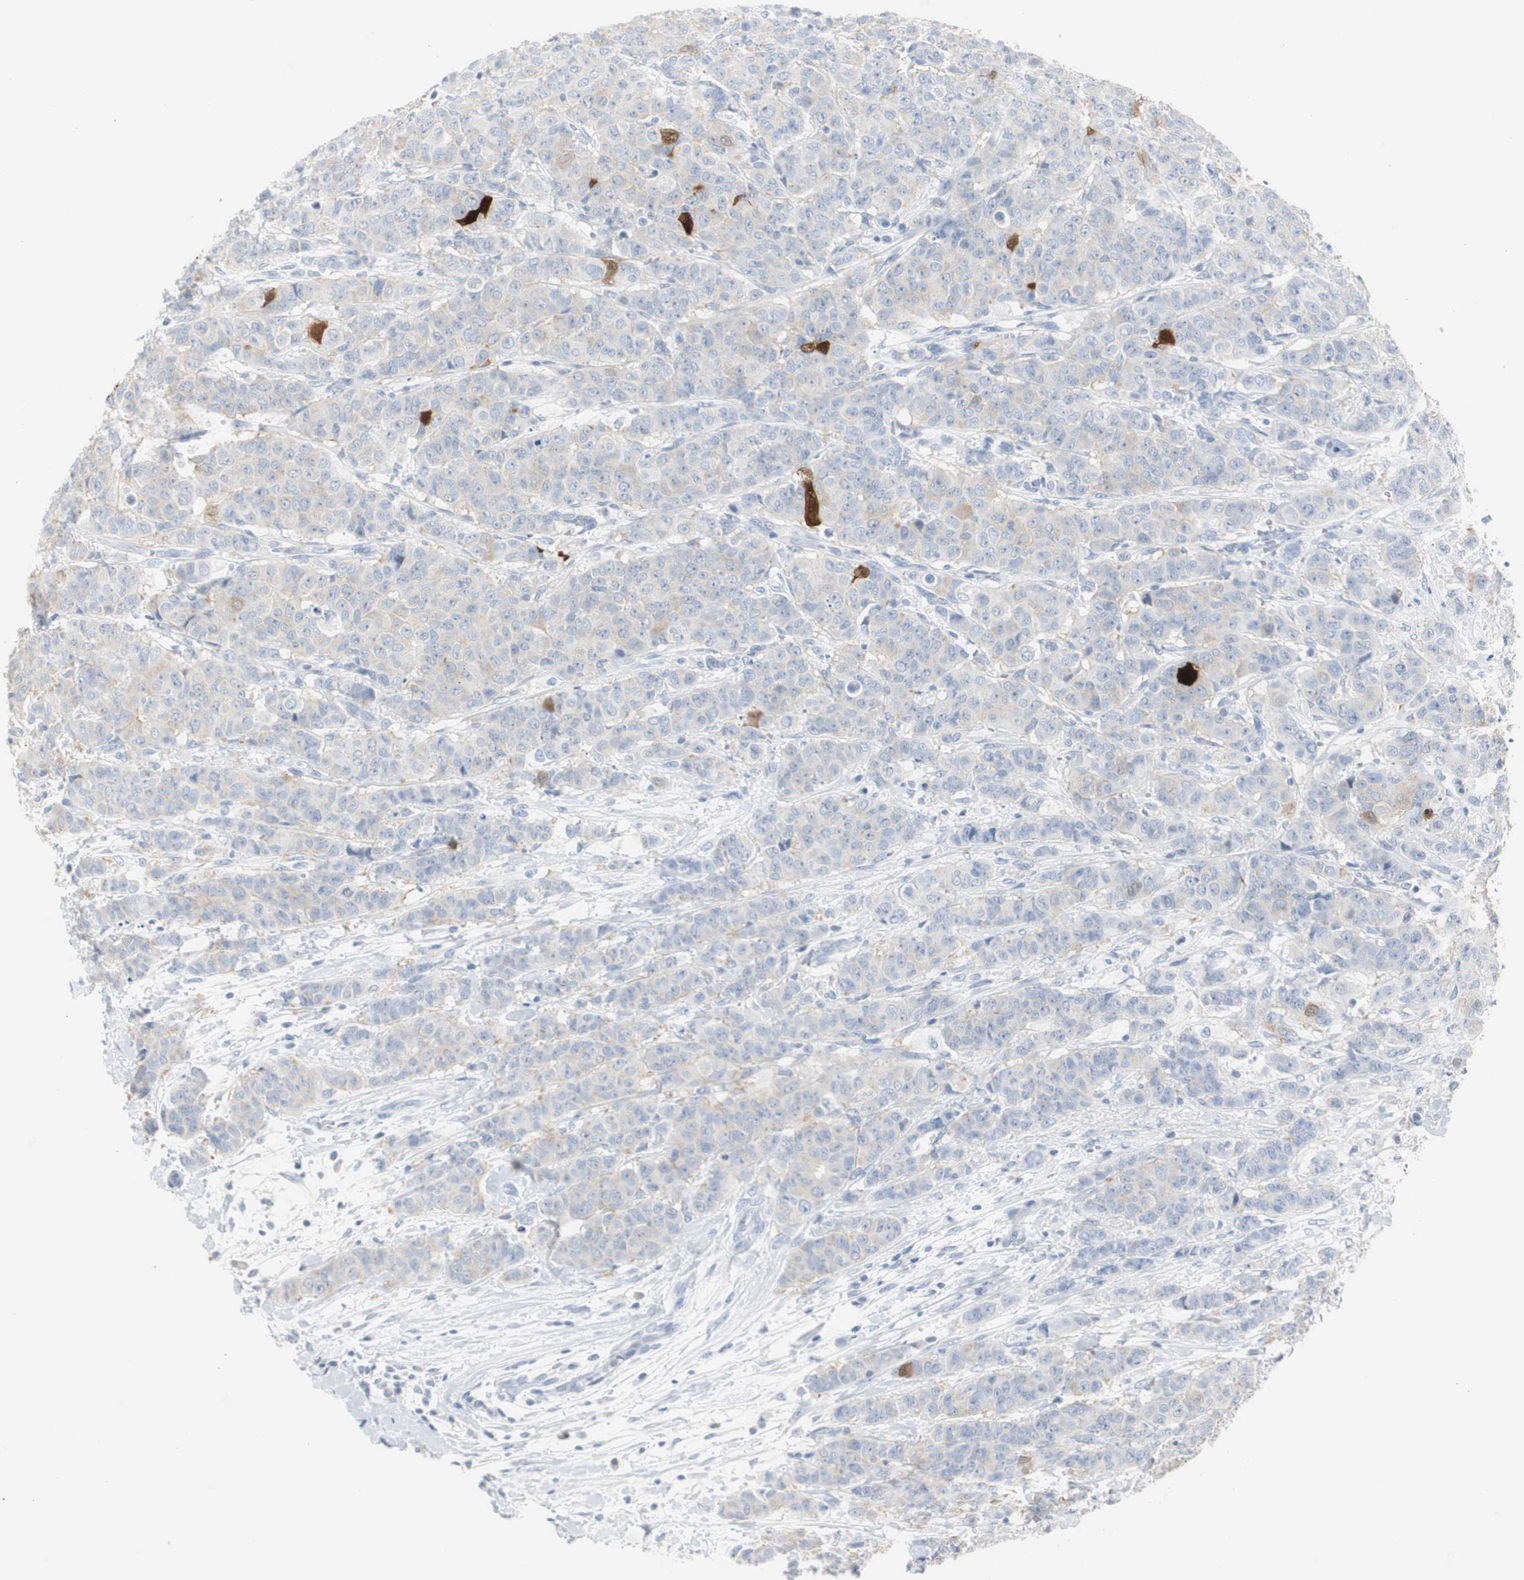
{"staining": {"intensity": "negative", "quantity": "none", "location": "none"}, "tissue": "breast cancer", "cell_type": "Tumor cells", "image_type": "cancer", "snomed": [{"axis": "morphology", "description": "Duct carcinoma"}, {"axis": "topography", "description": "Breast"}], "caption": "Intraductal carcinoma (breast) was stained to show a protein in brown. There is no significant expression in tumor cells. The staining is performed using DAB brown chromogen with nuclei counter-stained in using hematoxylin.", "gene": "S100A7", "patient": {"sex": "female", "age": 40}}